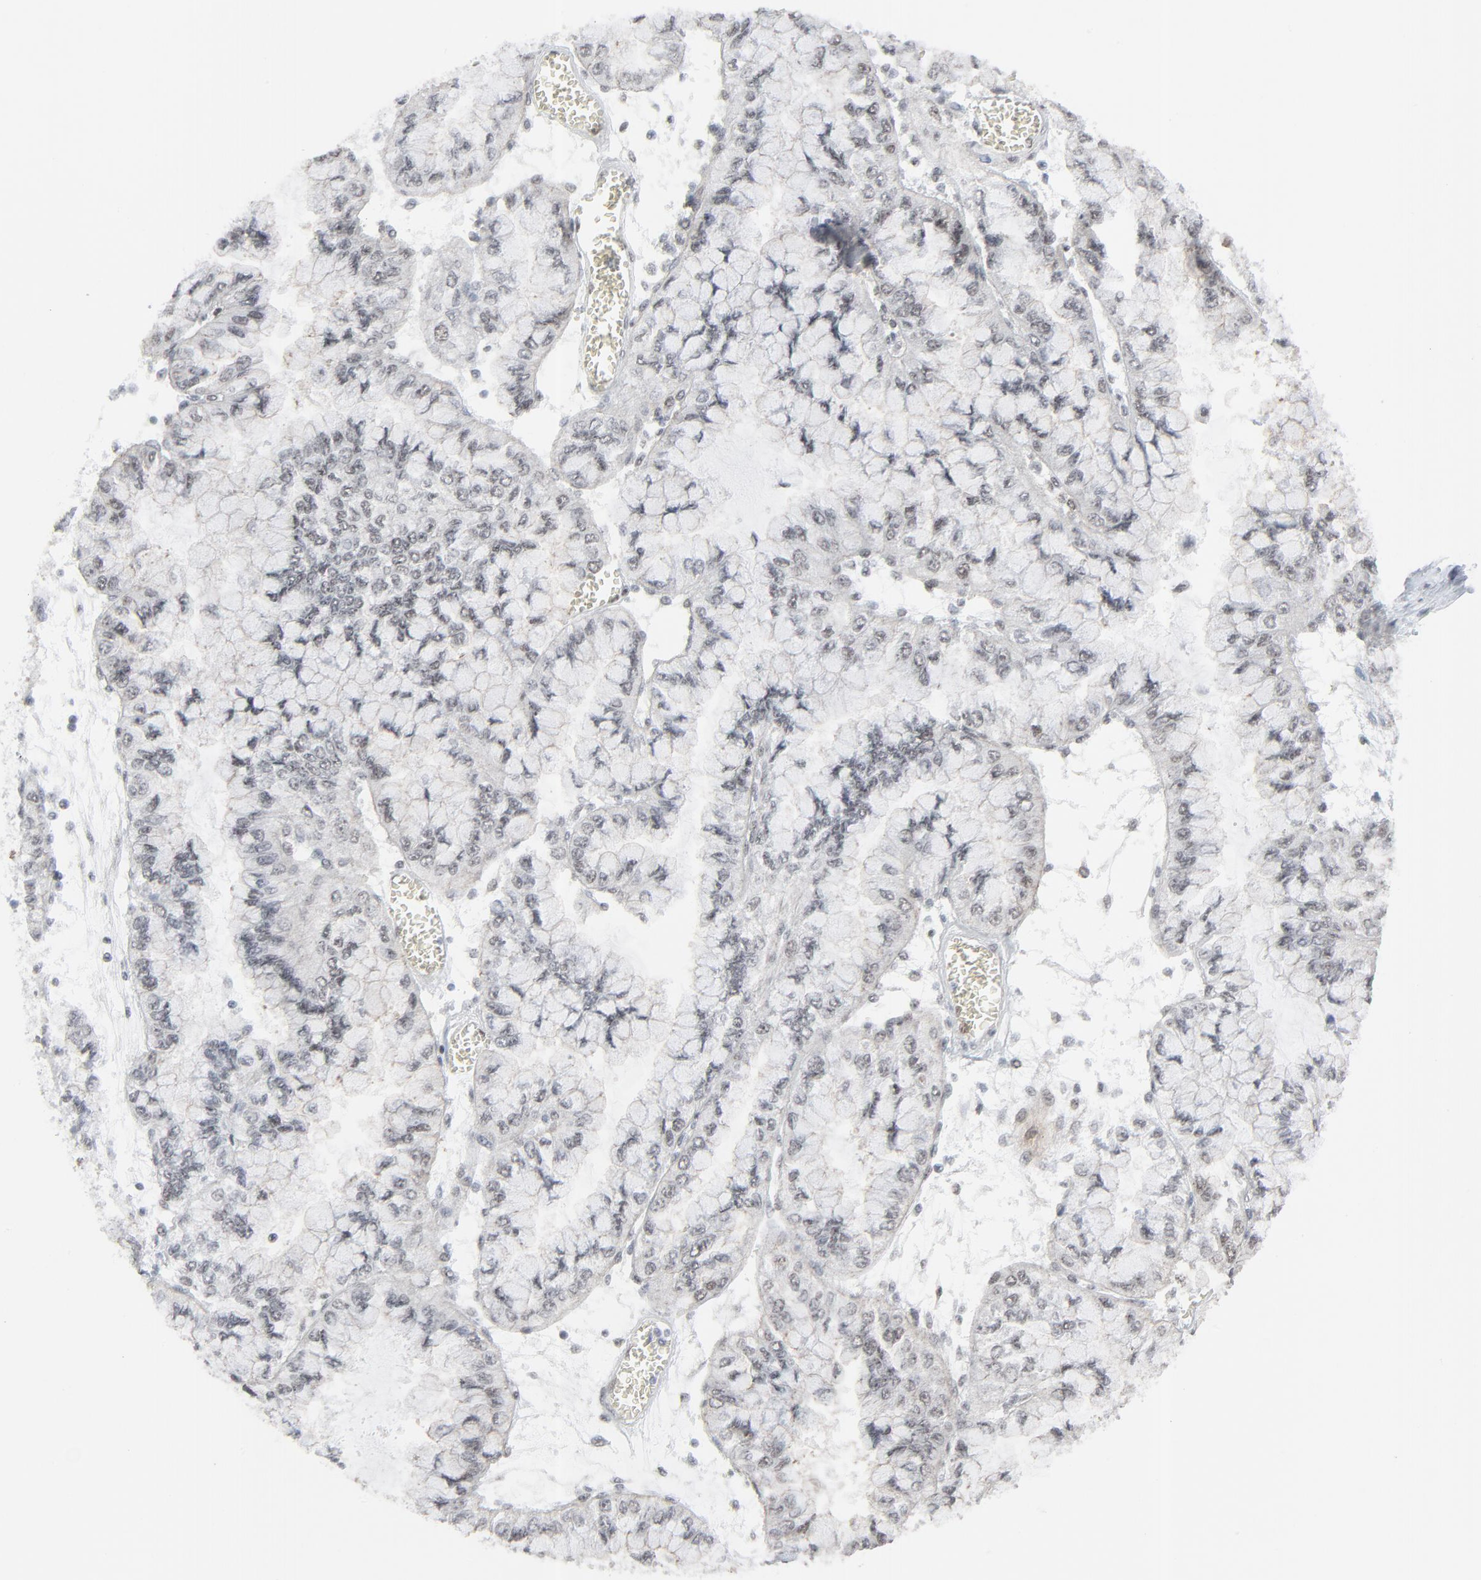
{"staining": {"intensity": "weak", "quantity": "<25%", "location": "nuclear"}, "tissue": "liver cancer", "cell_type": "Tumor cells", "image_type": "cancer", "snomed": [{"axis": "morphology", "description": "Cholangiocarcinoma"}, {"axis": "topography", "description": "Liver"}], "caption": "This is an immunohistochemistry (IHC) micrograph of liver cholangiocarcinoma. There is no expression in tumor cells.", "gene": "FBXO28", "patient": {"sex": "female", "age": 79}}